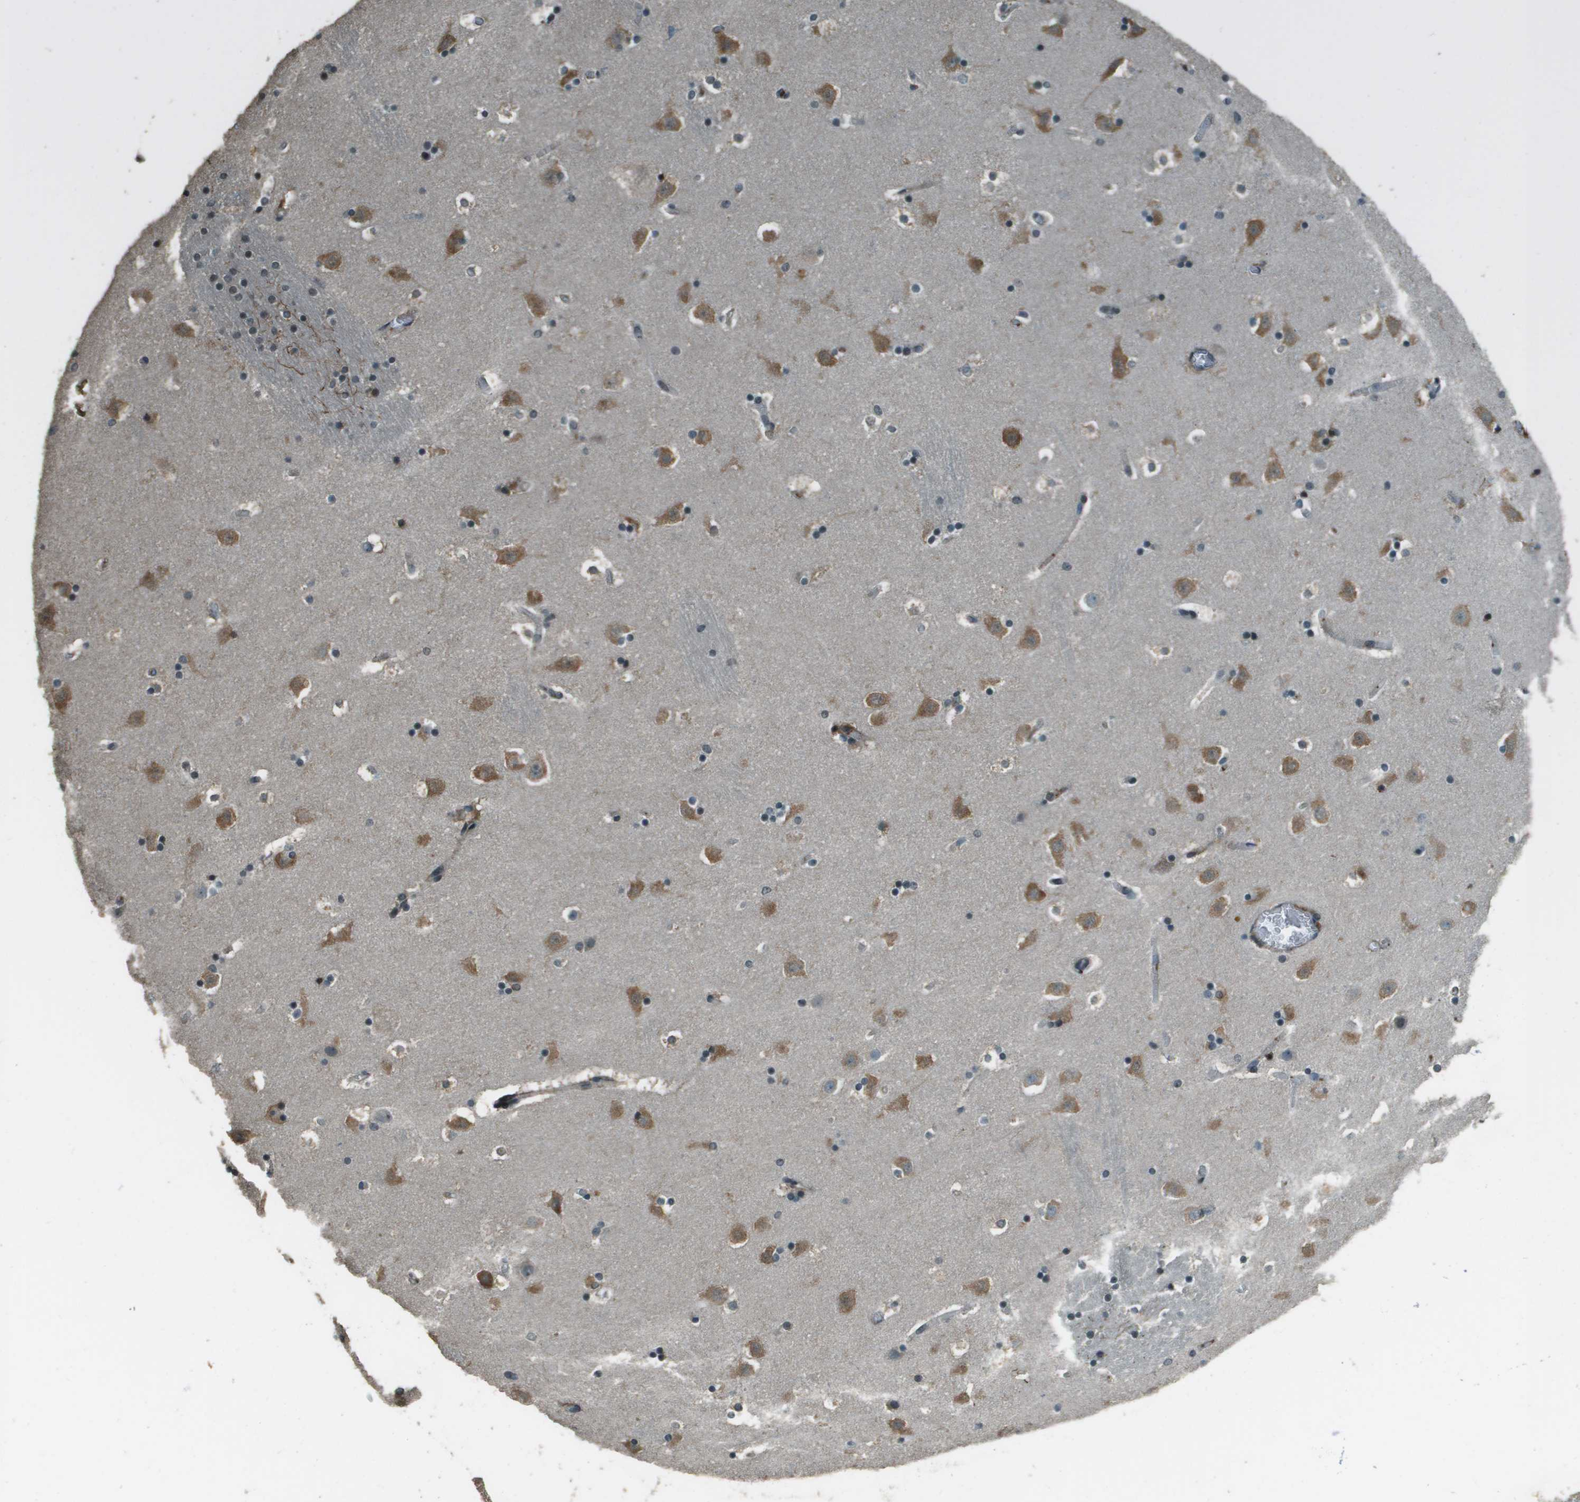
{"staining": {"intensity": "moderate", "quantity": "<25%", "location": "cytoplasmic/membranous"}, "tissue": "caudate", "cell_type": "Glial cells", "image_type": "normal", "snomed": [{"axis": "morphology", "description": "Normal tissue, NOS"}, {"axis": "topography", "description": "Lateral ventricle wall"}], "caption": "An image showing moderate cytoplasmic/membranous expression in approximately <25% of glial cells in benign caudate, as visualized by brown immunohistochemical staining.", "gene": "SDC3", "patient": {"sex": "male", "age": 45}}